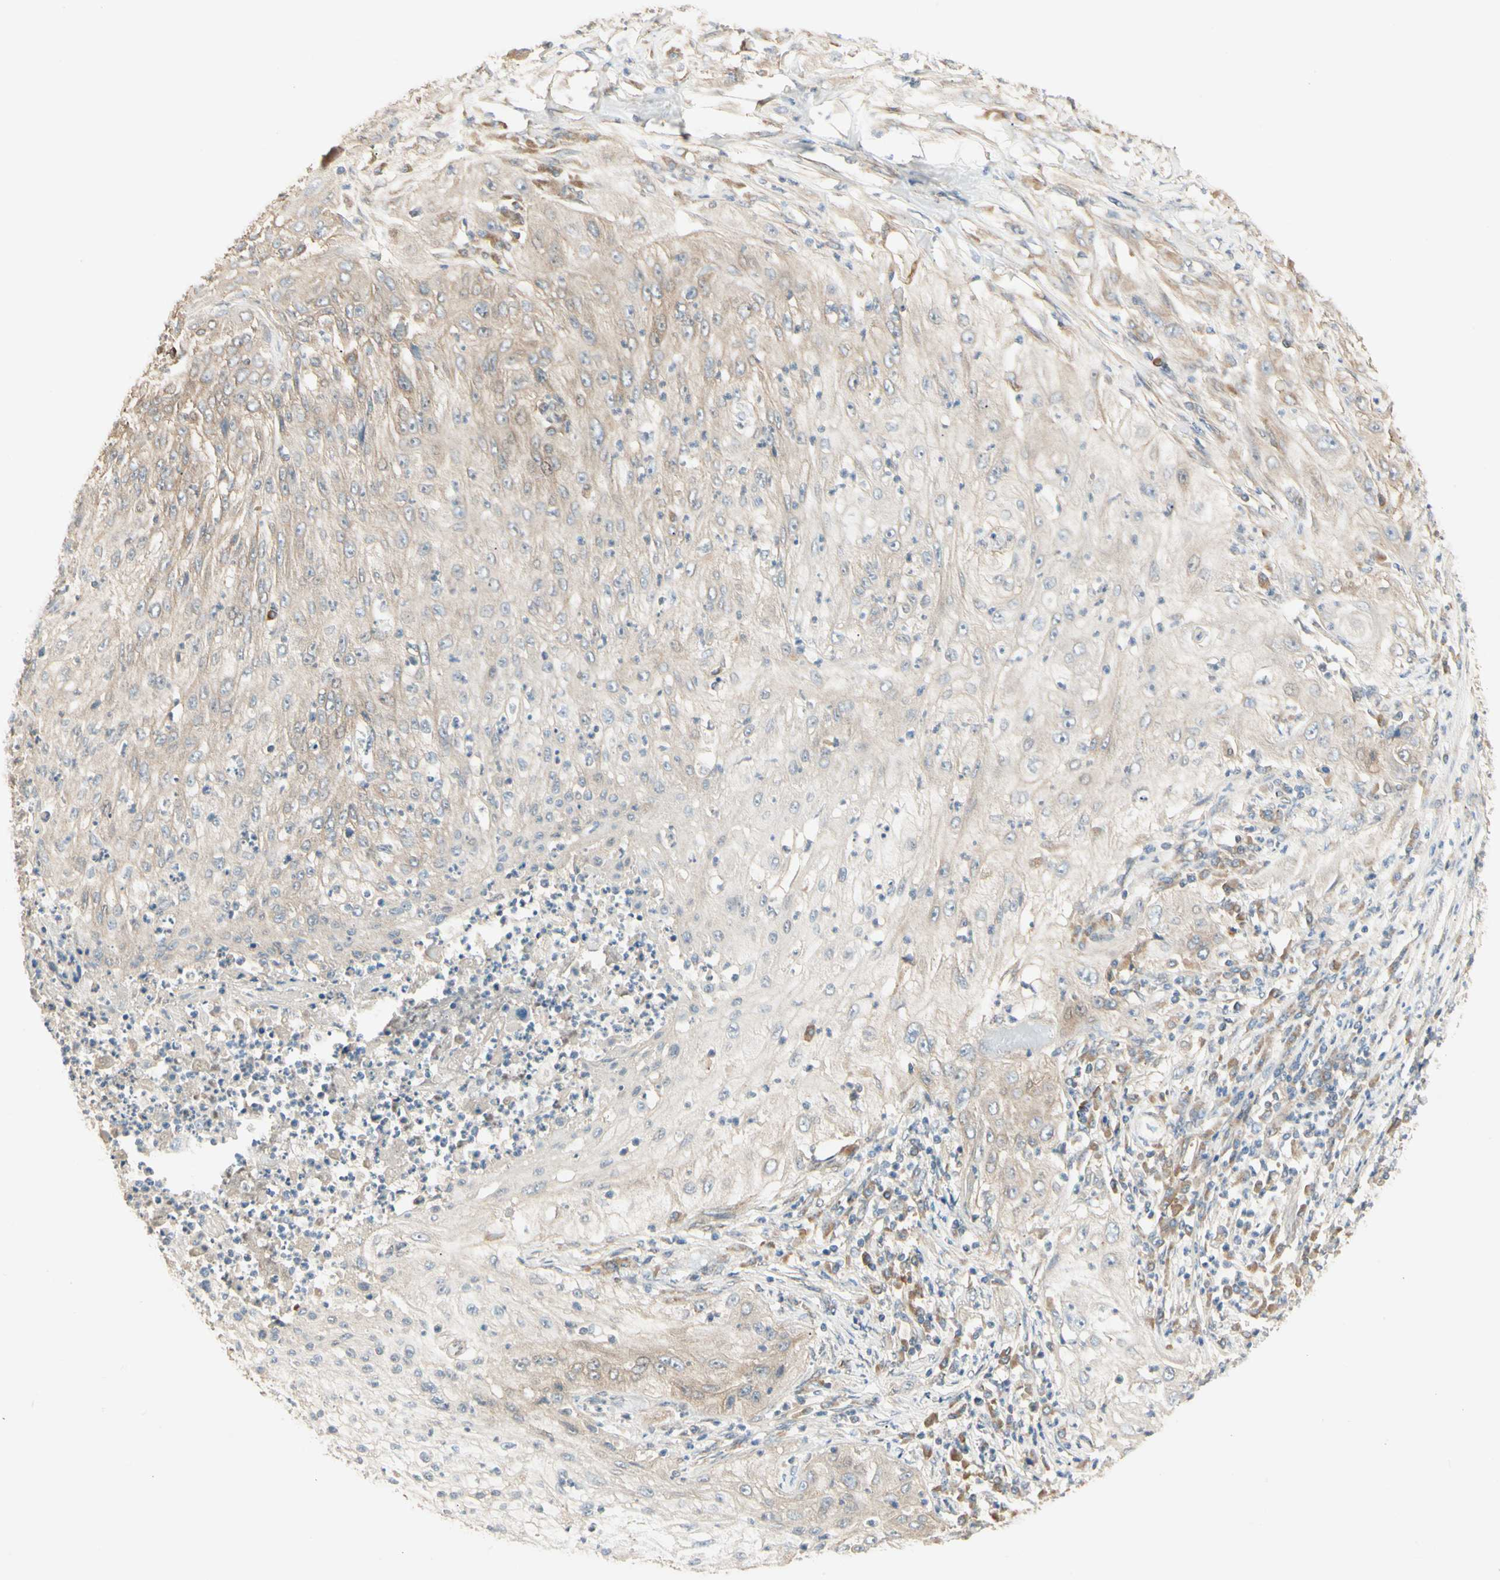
{"staining": {"intensity": "weak", "quantity": "25%-75%", "location": "cytoplasmic/membranous"}, "tissue": "lung cancer", "cell_type": "Tumor cells", "image_type": "cancer", "snomed": [{"axis": "morphology", "description": "Inflammation, NOS"}, {"axis": "morphology", "description": "Squamous cell carcinoma, NOS"}, {"axis": "topography", "description": "Lymph node"}, {"axis": "topography", "description": "Soft tissue"}, {"axis": "topography", "description": "Lung"}], "caption": "Immunohistochemistry (DAB) staining of lung cancer (squamous cell carcinoma) exhibits weak cytoplasmic/membranous protein staining in approximately 25%-75% of tumor cells.", "gene": "IRAG1", "patient": {"sex": "male", "age": 66}}